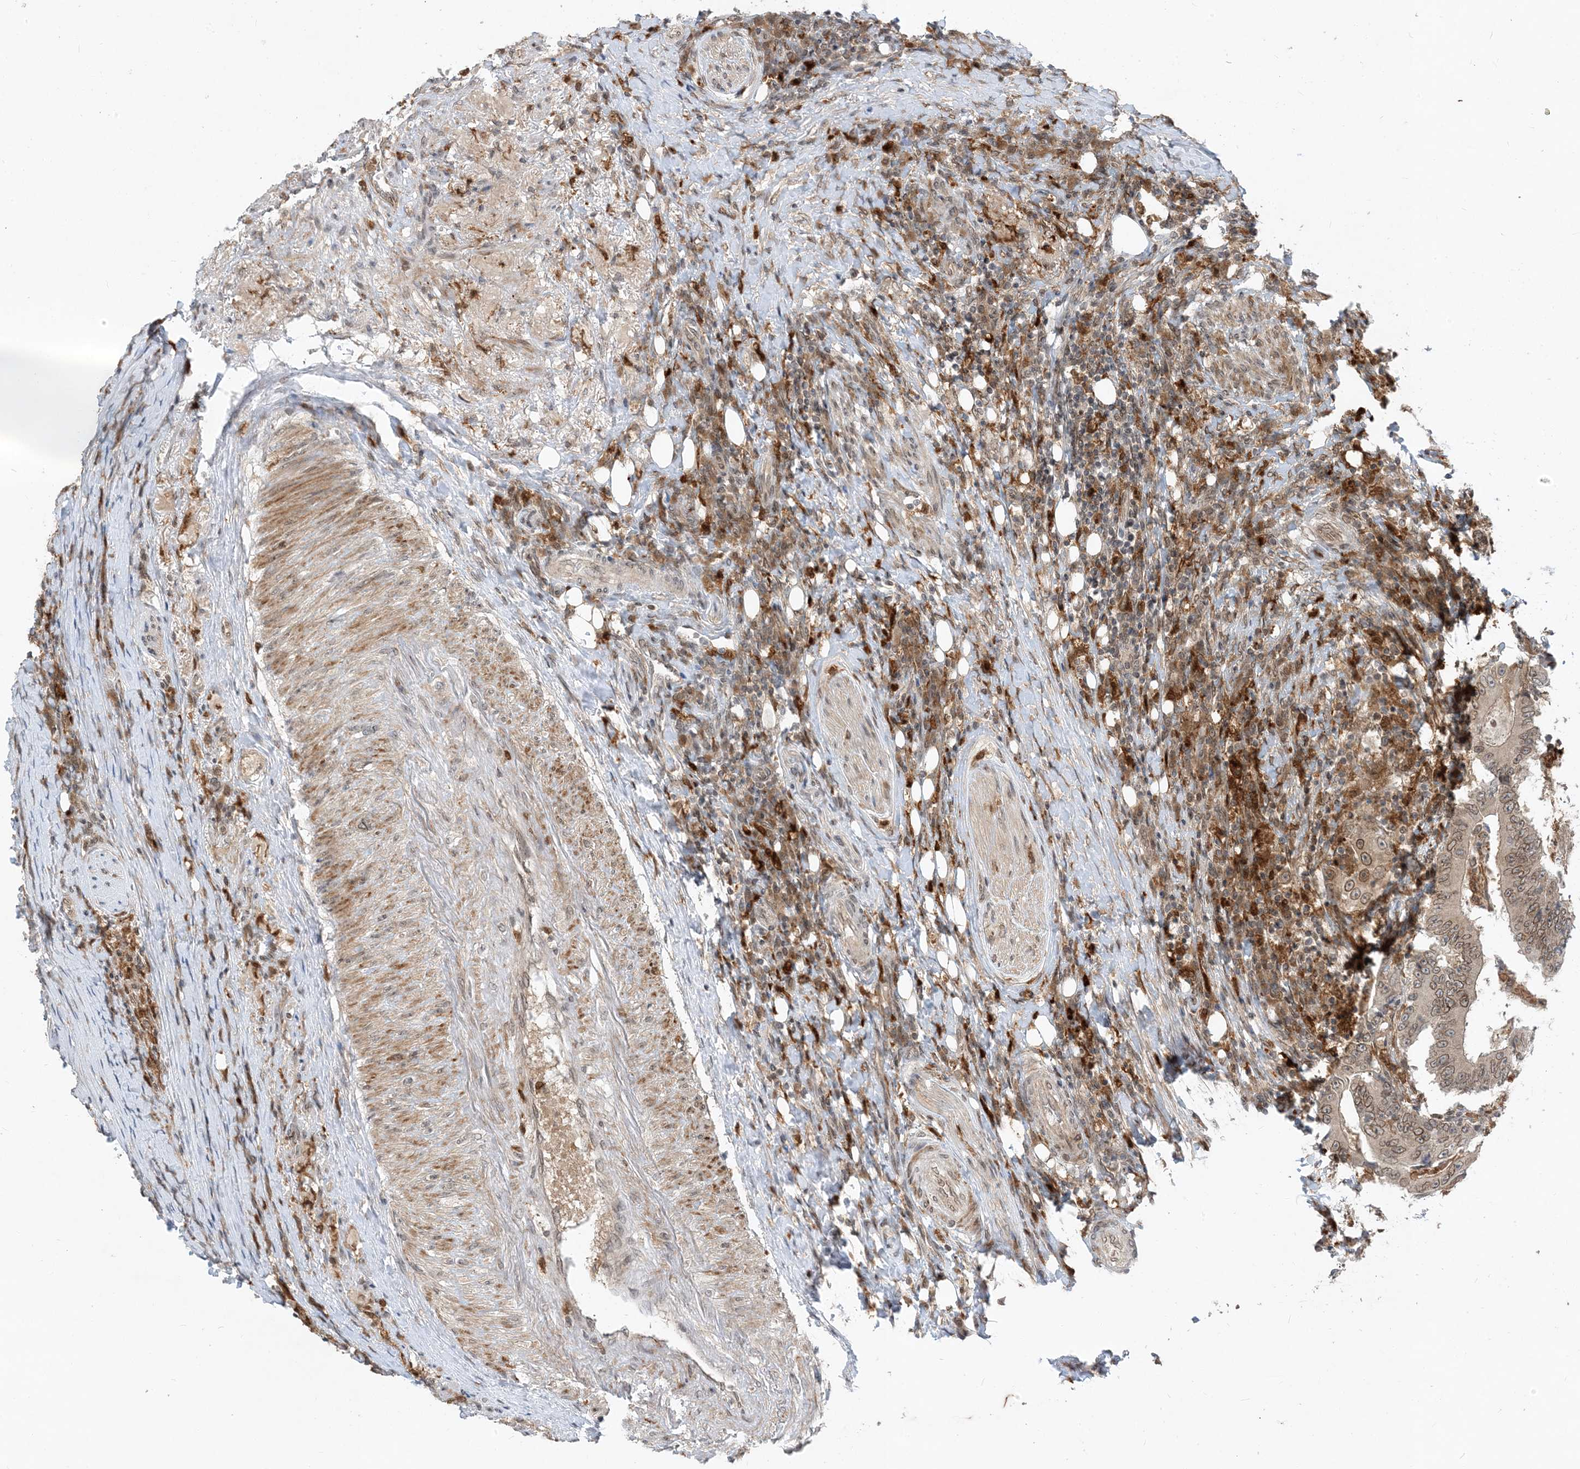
{"staining": {"intensity": "weak", "quantity": ">75%", "location": "cytoplasmic/membranous,nuclear"}, "tissue": "colorectal cancer", "cell_type": "Tumor cells", "image_type": "cancer", "snomed": [{"axis": "morphology", "description": "Adenocarcinoma, NOS"}, {"axis": "topography", "description": "Colon"}], "caption": "There is low levels of weak cytoplasmic/membranous and nuclear expression in tumor cells of colorectal cancer (adenocarcinoma), as demonstrated by immunohistochemical staining (brown color).", "gene": "NAGK", "patient": {"sex": "male", "age": 83}}